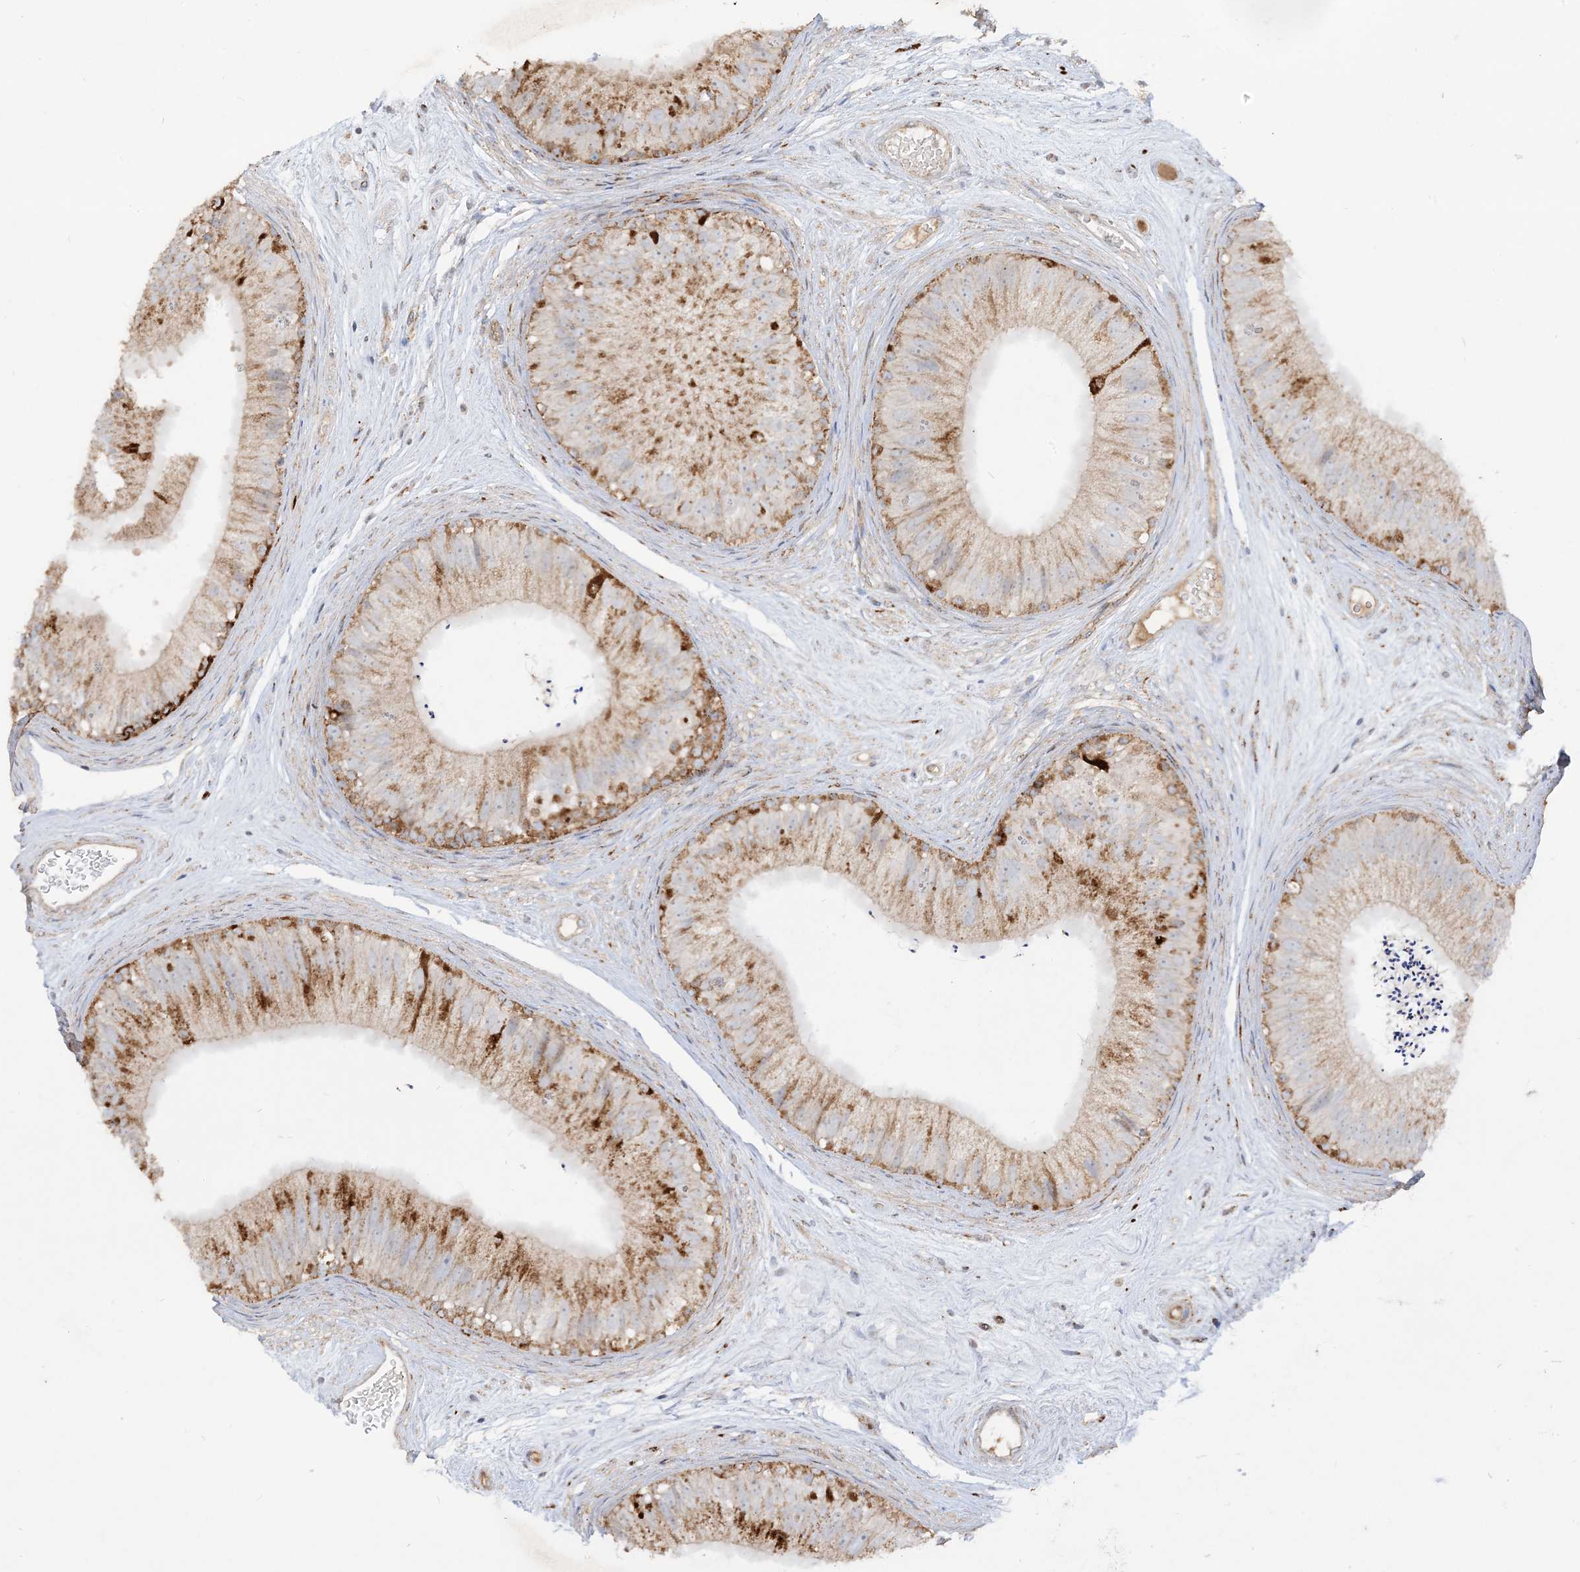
{"staining": {"intensity": "moderate", "quantity": "25%-75%", "location": "cytoplasmic/membranous"}, "tissue": "epididymis", "cell_type": "Glandular cells", "image_type": "normal", "snomed": [{"axis": "morphology", "description": "Normal tissue, NOS"}, {"axis": "topography", "description": "Epididymis"}], "caption": "The image demonstrates a brown stain indicating the presence of a protein in the cytoplasmic/membranous of glandular cells in epididymis.", "gene": "NDUFAF3", "patient": {"sex": "male", "age": 77}}